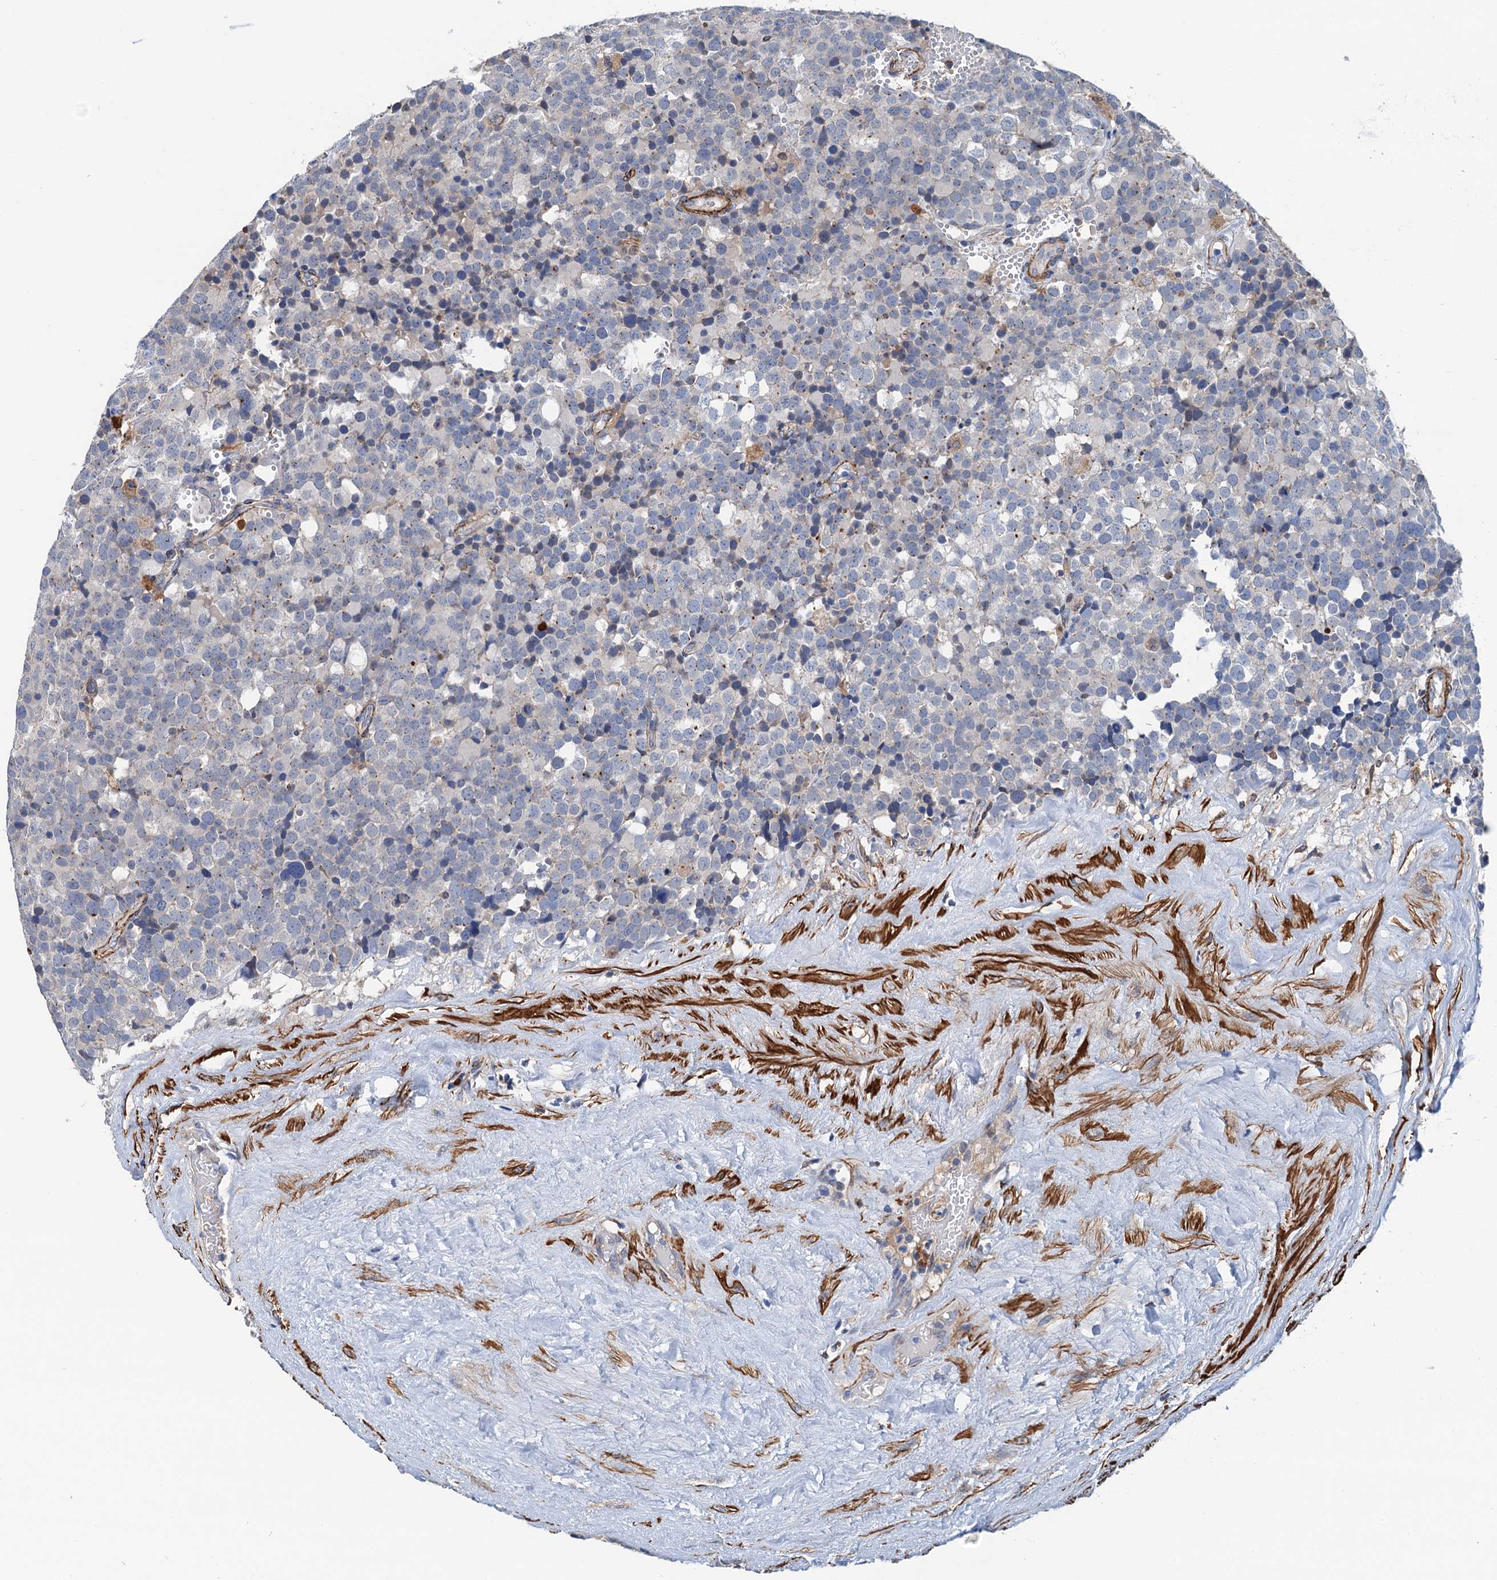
{"staining": {"intensity": "negative", "quantity": "none", "location": "none"}, "tissue": "testis cancer", "cell_type": "Tumor cells", "image_type": "cancer", "snomed": [{"axis": "morphology", "description": "Seminoma, NOS"}, {"axis": "topography", "description": "Testis"}], "caption": "Protein analysis of testis cancer shows no significant staining in tumor cells.", "gene": "CSTPP1", "patient": {"sex": "male", "age": 71}}